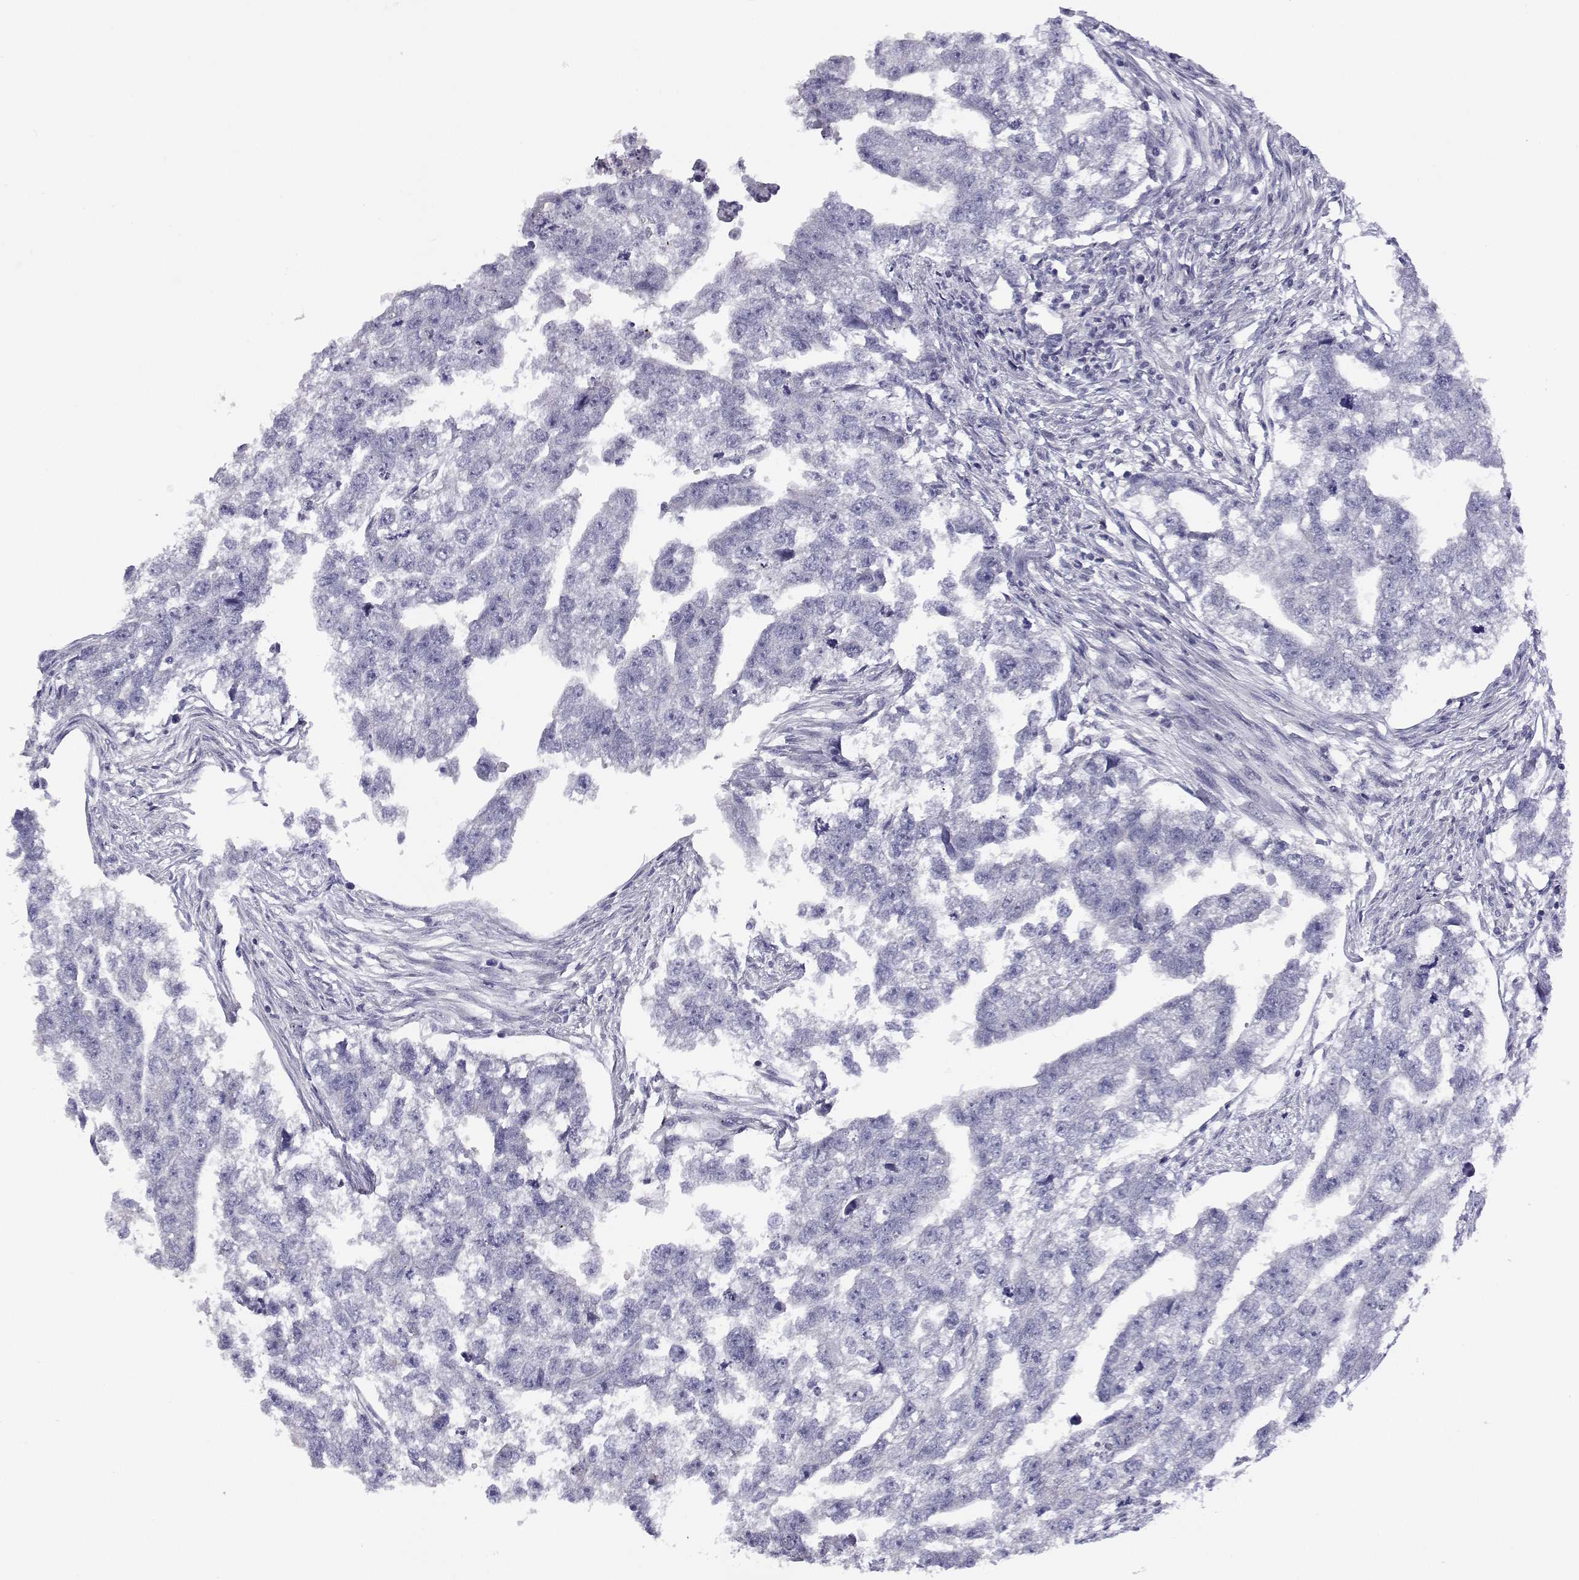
{"staining": {"intensity": "negative", "quantity": "none", "location": "none"}, "tissue": "testis cancer", "cell_type": "Tumor cells", "image_type": "cancer", "snomed": [{"axis": "morphology", "description": "Carcinoma, Embryonal, NOS"}, {"axis": "morphology", "description": "Teratoma, malignant, NOS"}, {"axis": "topography", "description": "Testis"}], "caption": "Protein analysis of testis cancer displays no significant expression in tumor cells. The staining was performed using DAB (3,3'-diaminobenzidine) to visualize the protein expression in brown, while the nuclei were stained in blue with hematoxylin (Magnification: 20x).", "gene": "ANKRD65", "patient": {"sex": "male", "age": 44}}